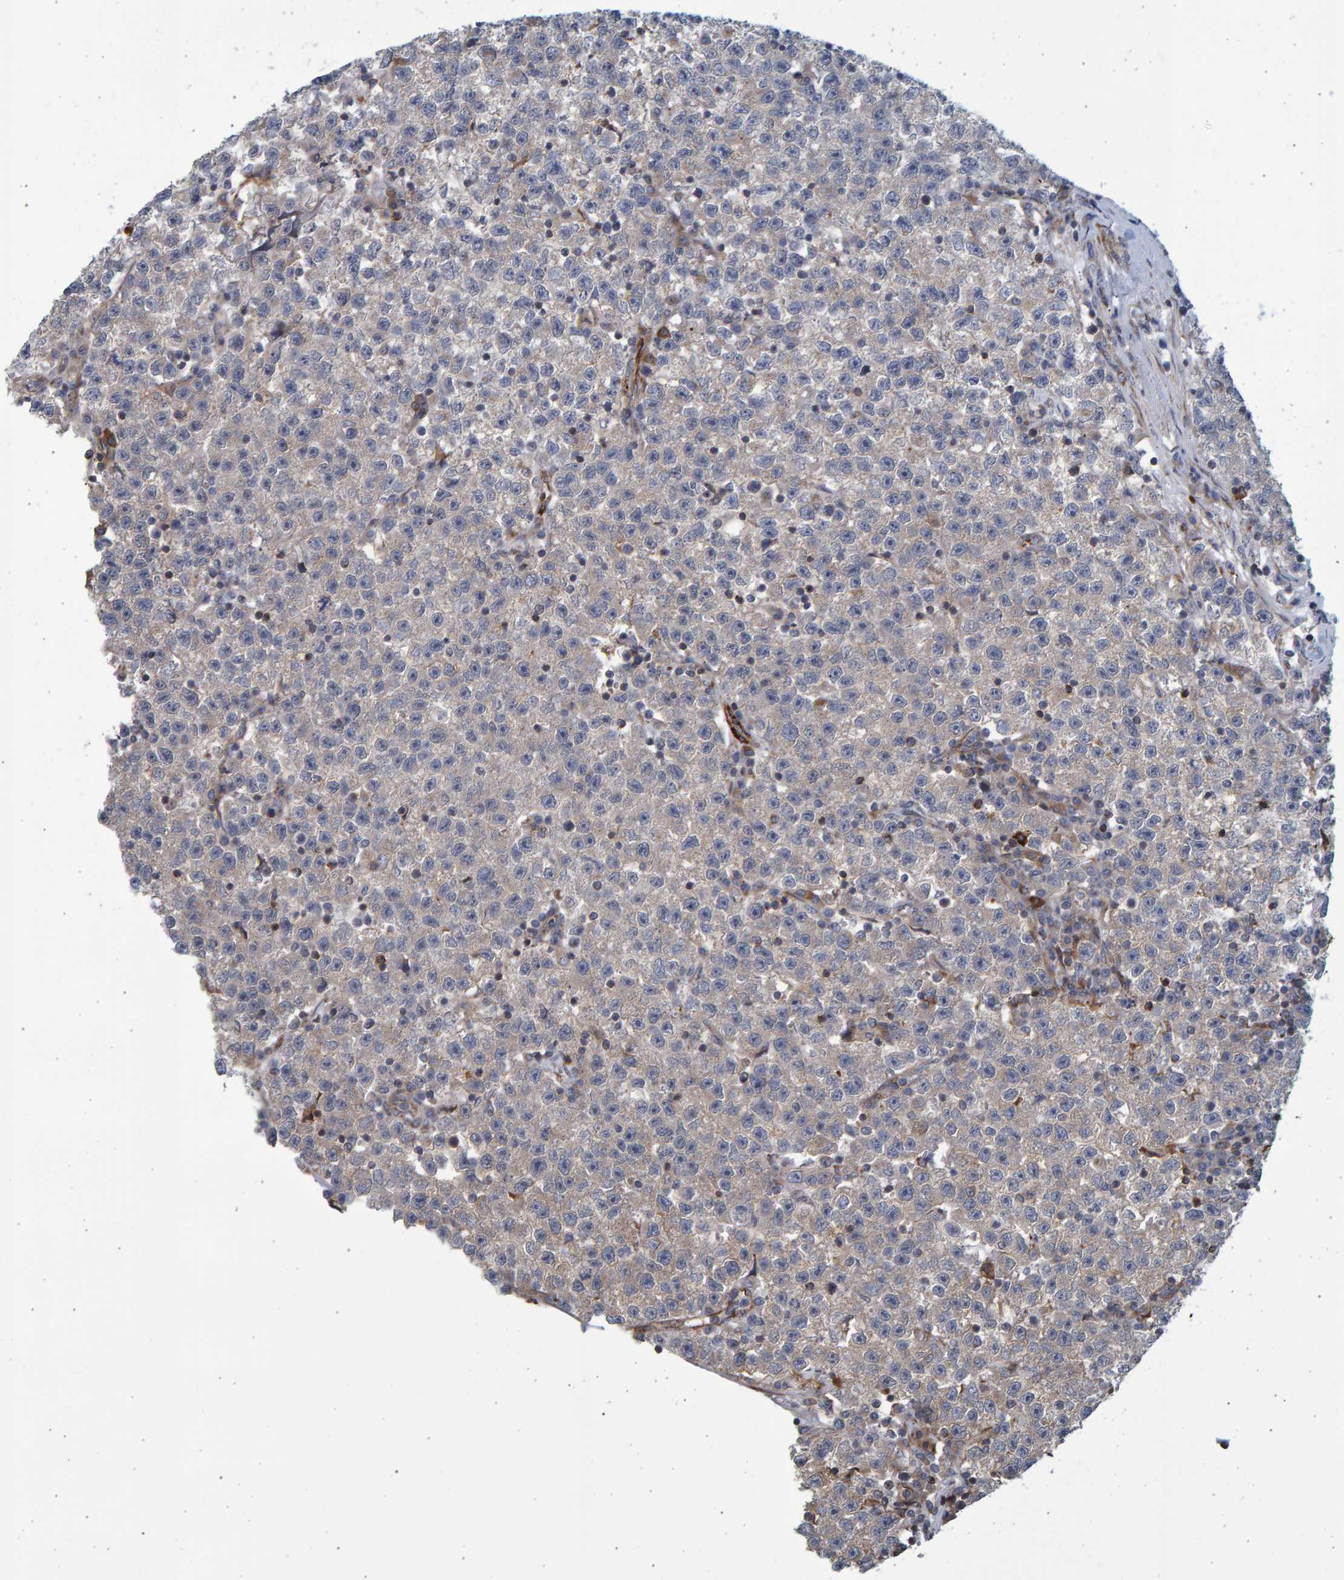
{"staining": {"intensity": "weak", "quantity": "<25%", "location": "cytoplasmic/membranous"}, "tissue": "testis cancer", "cell_type": "Tumor cells", "image_type": "cancer", "snomed": [{"axis": "morphology", "description": "Seminoma, NOS"}, {"axis": "topography", "description": "Testis"}], "caption": "IHC micrograph of testis seminoma stained for a protein (brown), which shows no expression in tumor cells.", "gene": "LRBA", "patient": {"sex": "male", "age": 22}}